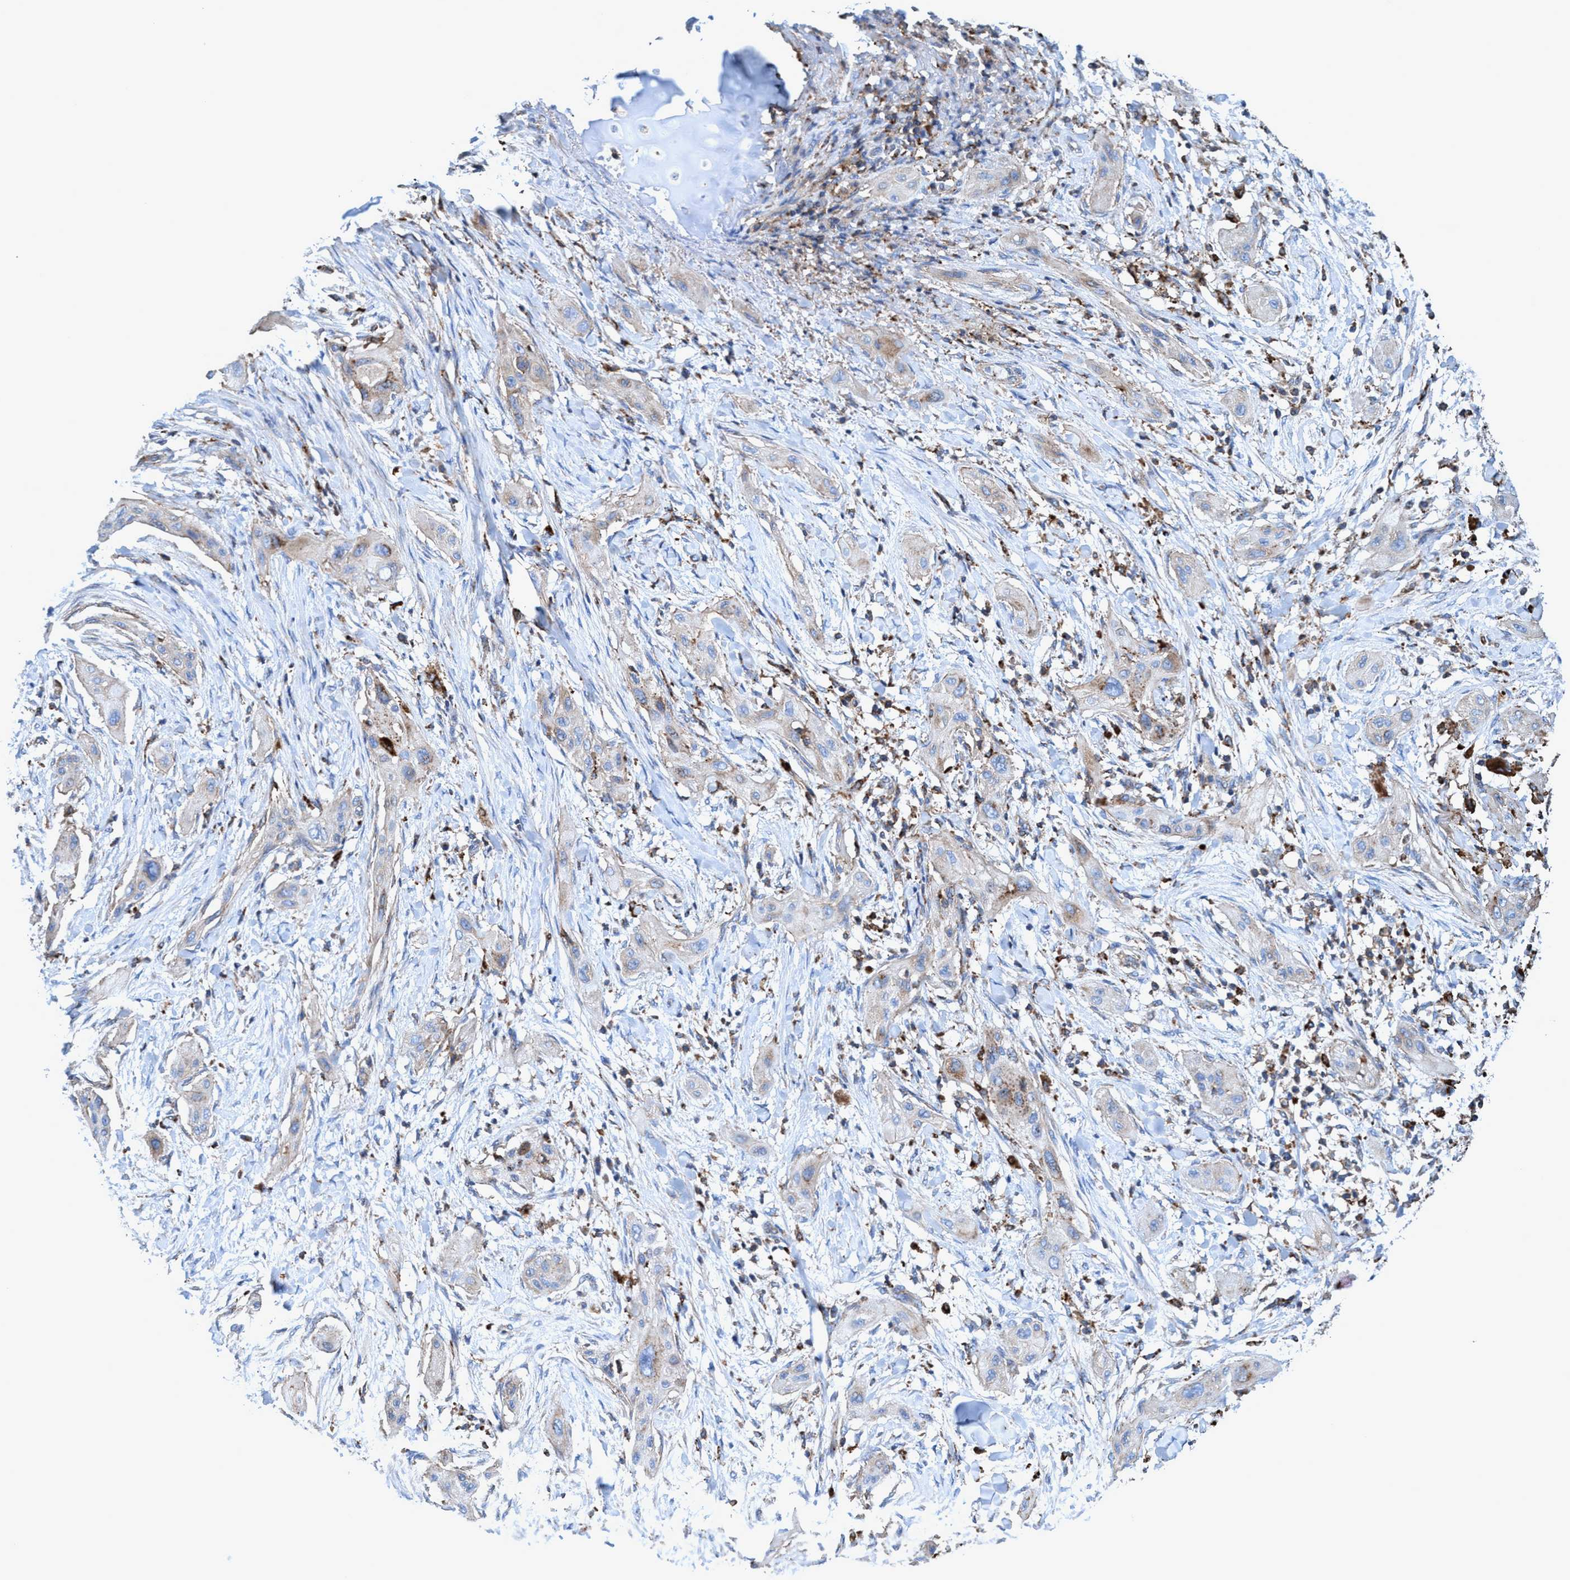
{"staining": {"intensity": "weak", "quantity": "25%-75%", "location": "cytoplasmic/membranous"}, "tissue": "lung cancer", "cell_type": "Tumor cells", "image_type": "cancer", "snomed": [{"axis": "morphology", "description": "Squamous cell carcinoma, NOS"}, {"axis": "topography", "description": "Lung"}], "caption": "Human lung squamous cell carcinoma stained for a protein (brown) exhibits weak cytoplasmic/membranous positive staining in about 25%-75% of tumor cells.", "gene": "TRIM65", "patient": {"sex": "female", "age": 47}}